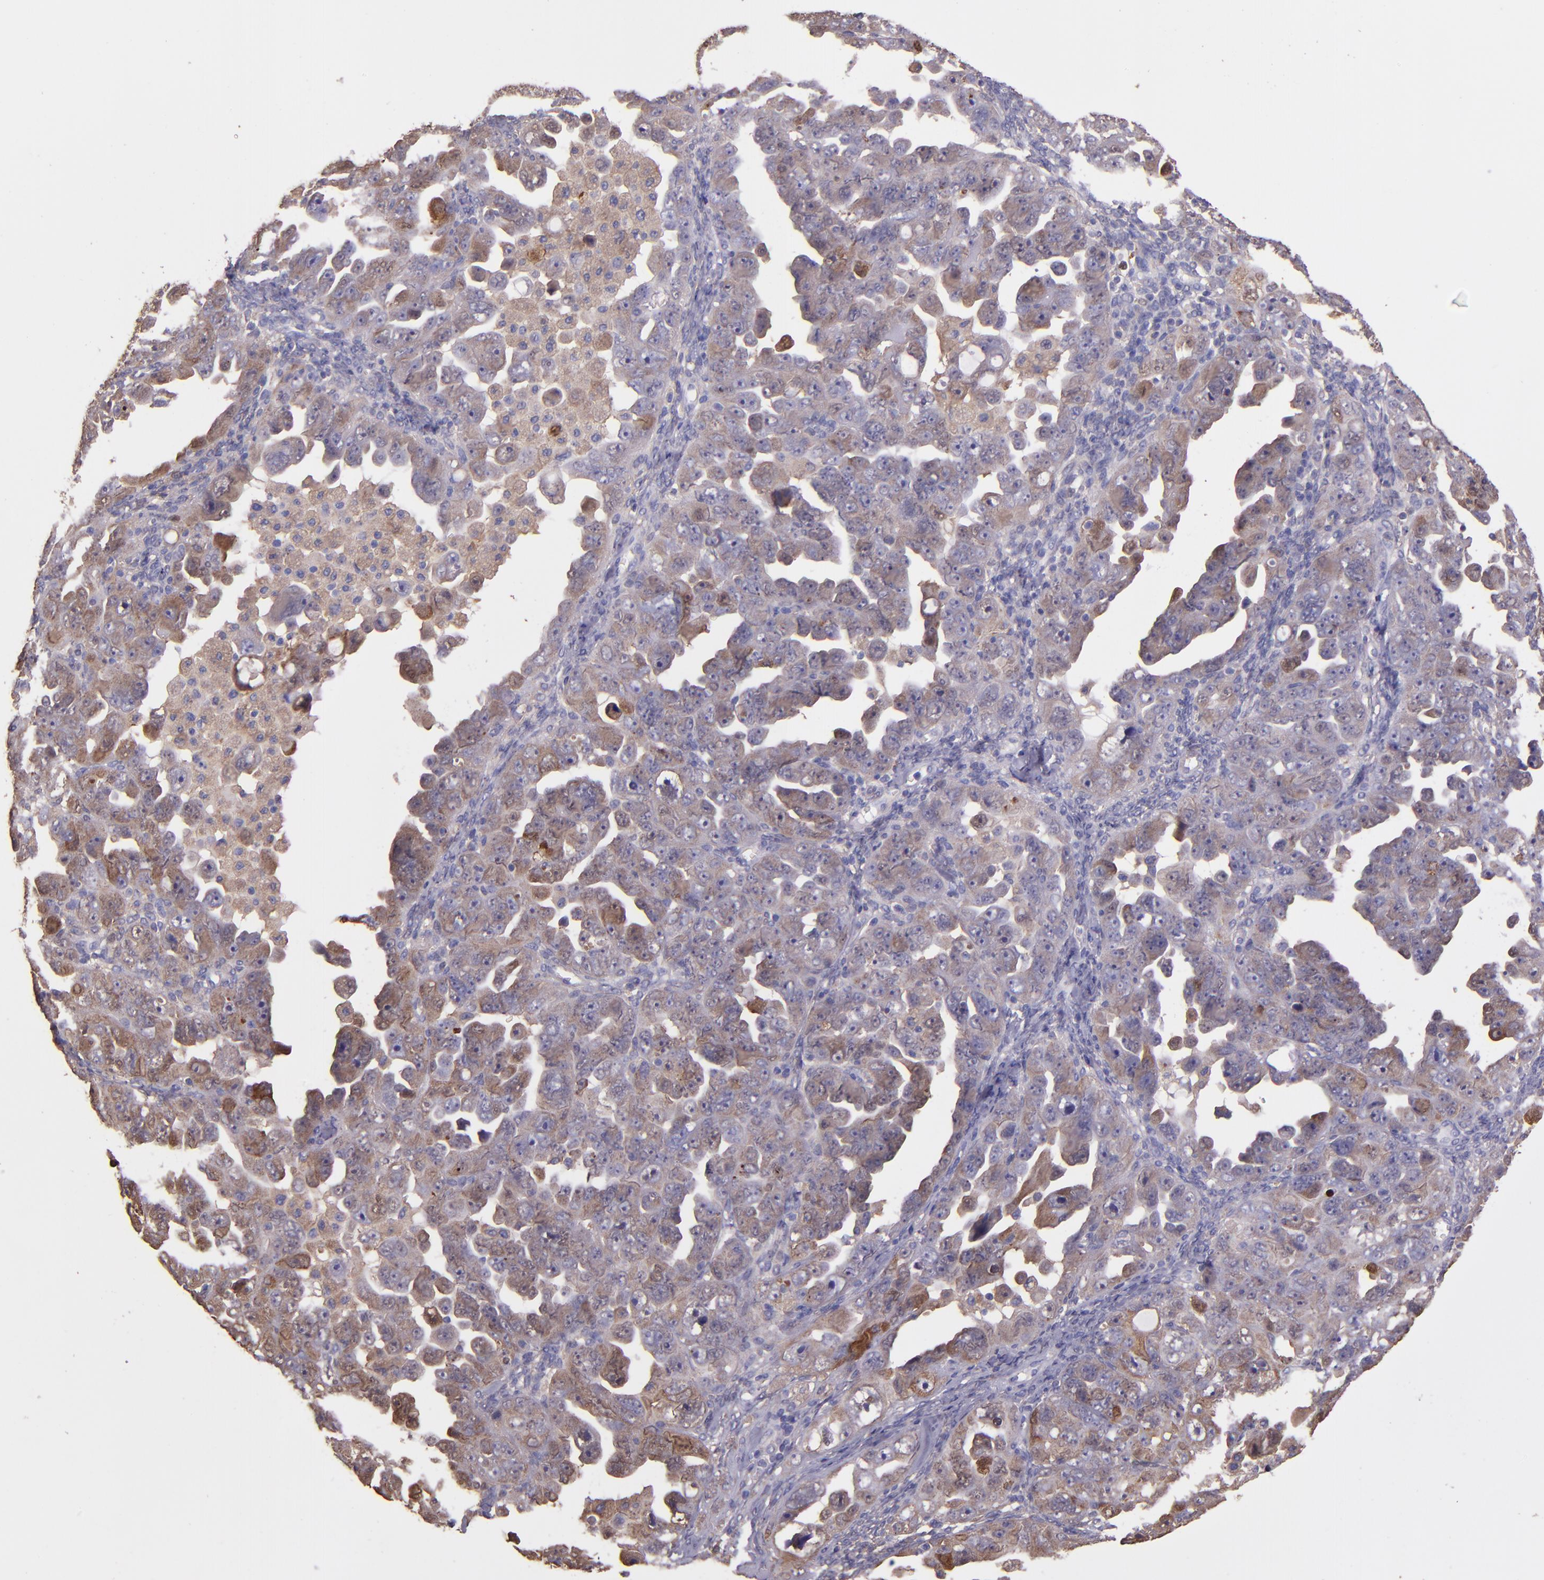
{"staining": {"intensity": "moderate", "quantity": "25%-75%", "location": "cytoplasmic/membranous"}, "tissue": "ovarian cancer", "cell_type": "Tumor cells", "image_type": "cancer", "snomed": [{"axis": "morphology", "description": "Cystadenocarcinoma, serous, NOS"}, {"axis": "topography", "description": "Ovary"}], "caption": "The micrograph exhibits immunohistochemical staining of ovarian serous cystadenocarcinoma. There is moderate cytoplasmic/membranous staining is appreciated in approximately 25%-75% of tumor cells.", "gene": "WASHC1", "patient": {"sex": "female", "age": 66}}